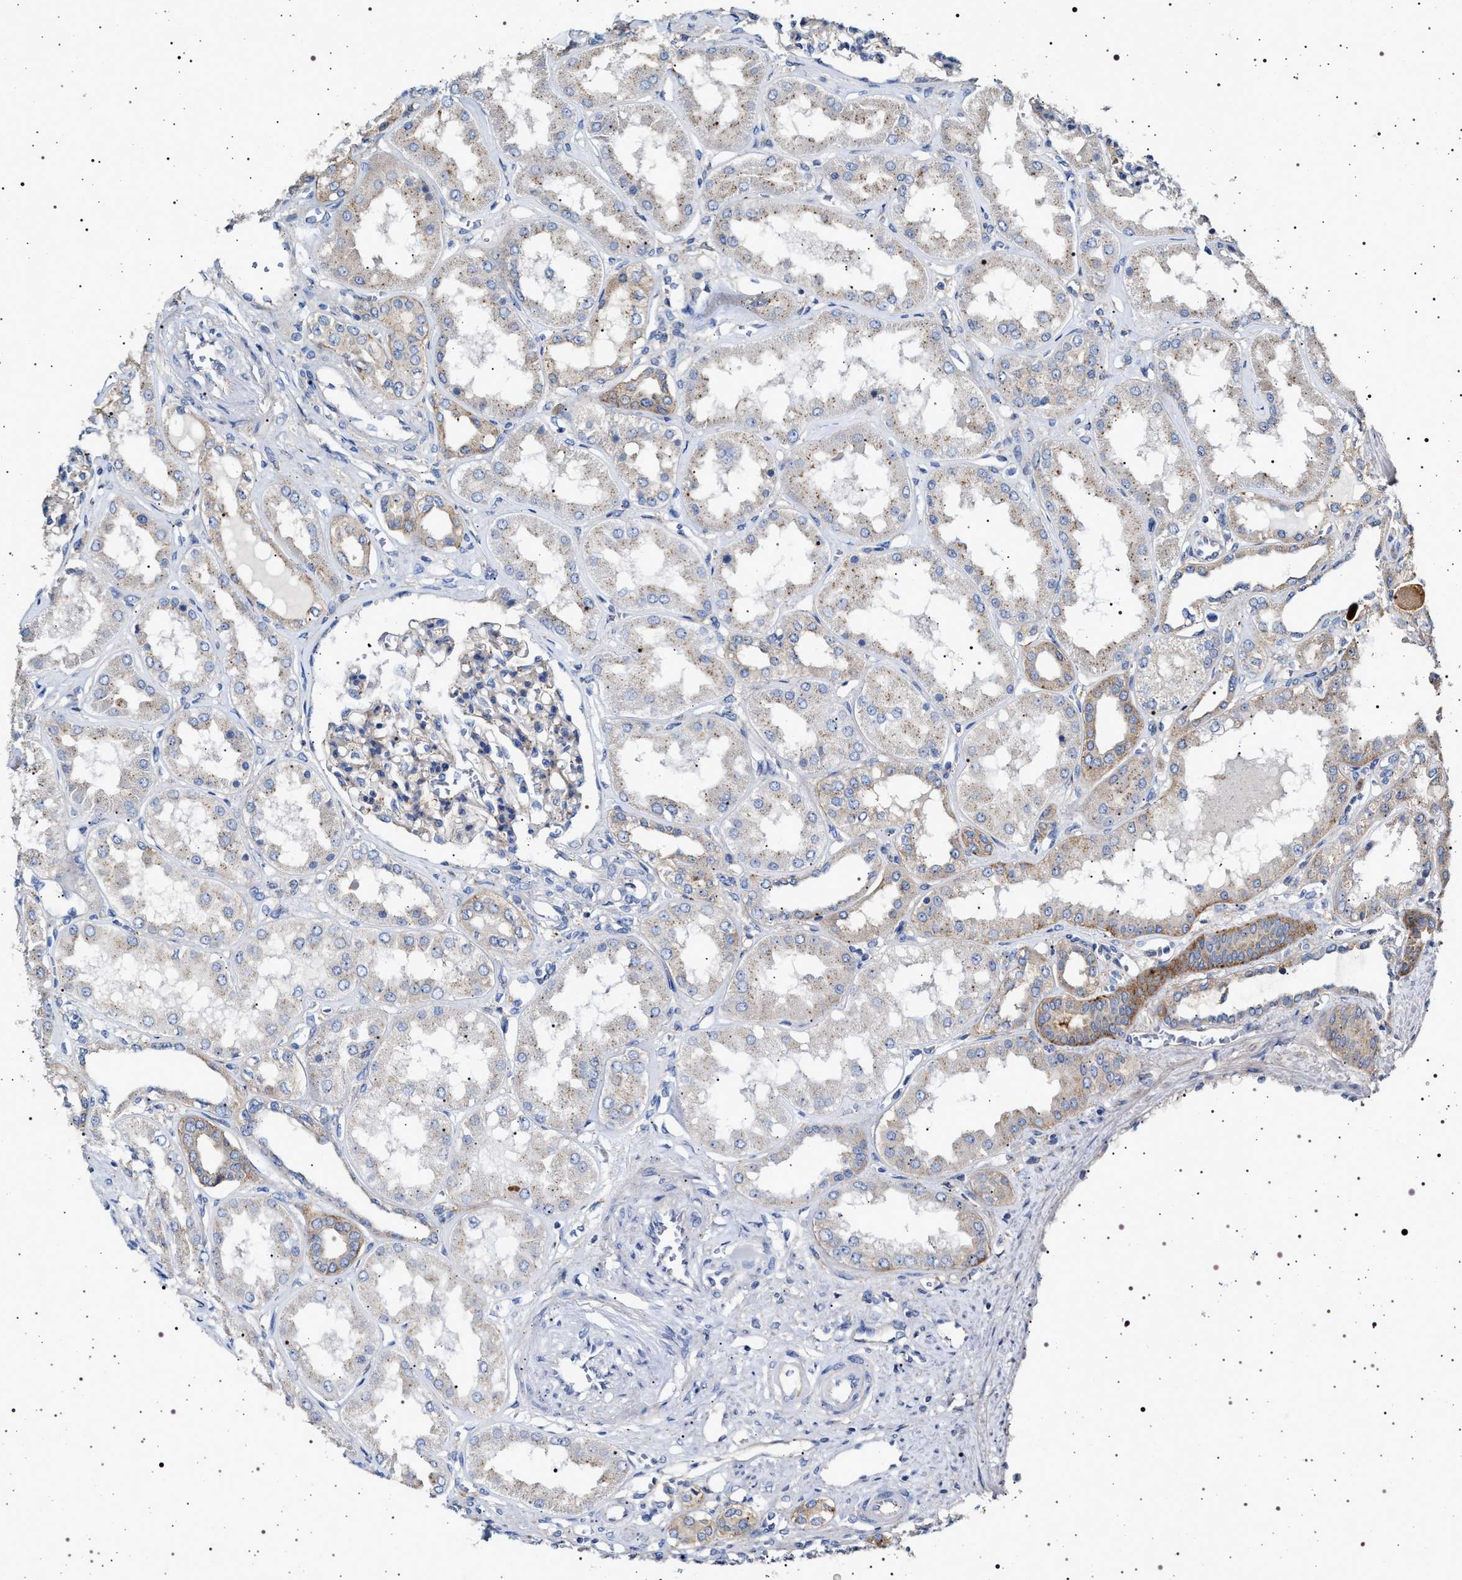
{"staining": {"intensity": "weak", "quantity": "<25%", "location": "cytoplasmic/membranous"}, "tissue": "kidney", "cell_type": "Cells in glomeruli", "image_type": "normal", "snomed": [{"axis": "morphology", "description": "Normal tissue, NOS"}, {"axis": "topography", "description": "Kidney"}], "caption": "Kidney stained for a protein using immunohistochemistry displays no staining cells in glomeruli.", "gene": "NAALADL2", "patient": {"sex": "female", "age": 56}}